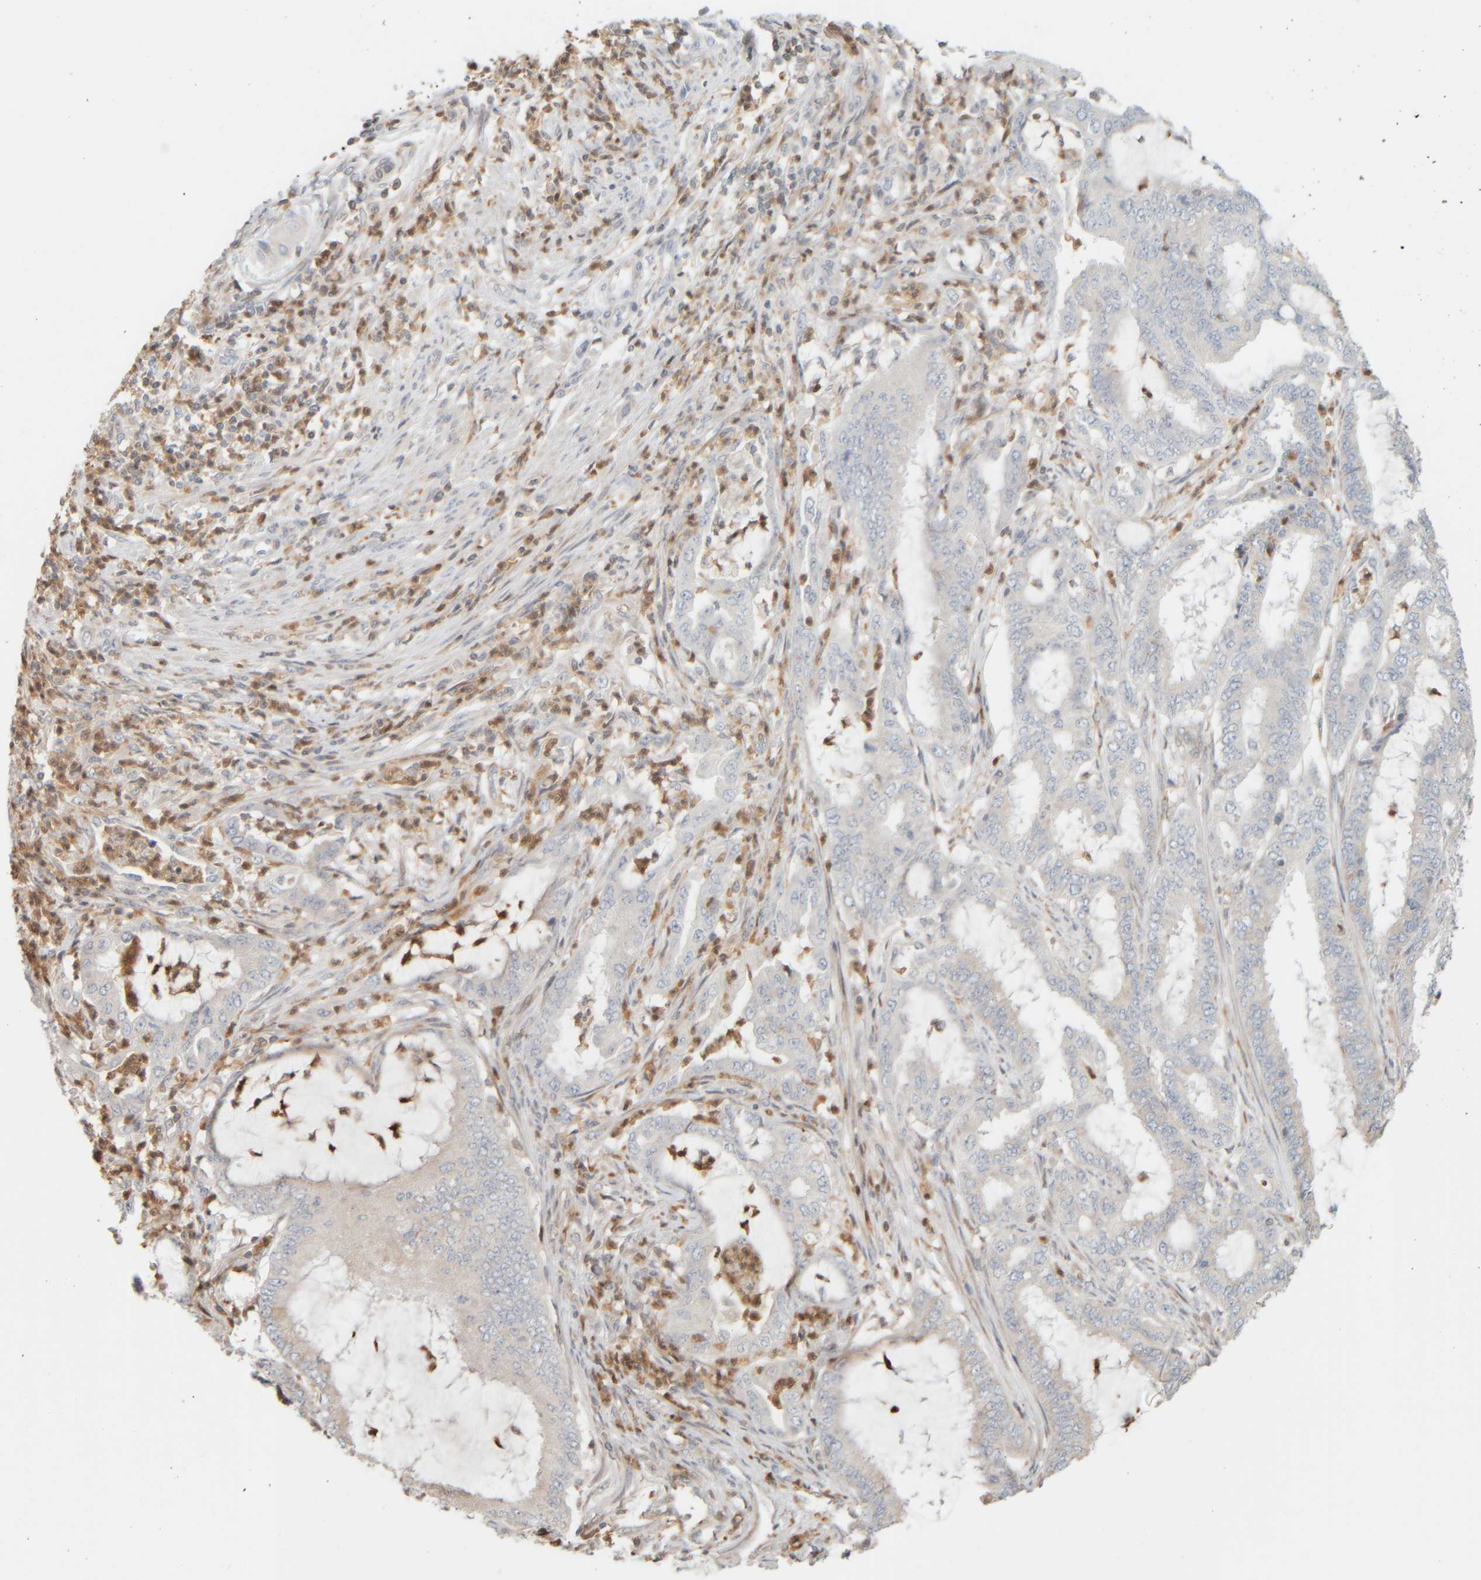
{"staining": {"intensity": "weak", "quantity": "<25%", "location": "cytoplasmic/membranous"}, "tissue": "endometrial cancer", "cell_type": "Tumor cells", "image_type": "cancer", "snomed": [{"axis": "morphology", "description": "Adenocarcinoma, NOS"}, {"axis": "topography", "description": "Endometrium"}], "caption": "A high-resolution photomicrograph shows IHC staining of adenocarcinoma (endometrial), which exhibits no significant positivity in tumor cells. (Brightfield microscopy of DAB (3,3'-diaminobenzidine) immunohistochemistry (IHC) at high magnification).", "gene": "PTGES3L-AARSD1", "patient": {"sex": "female", "age": 51}}